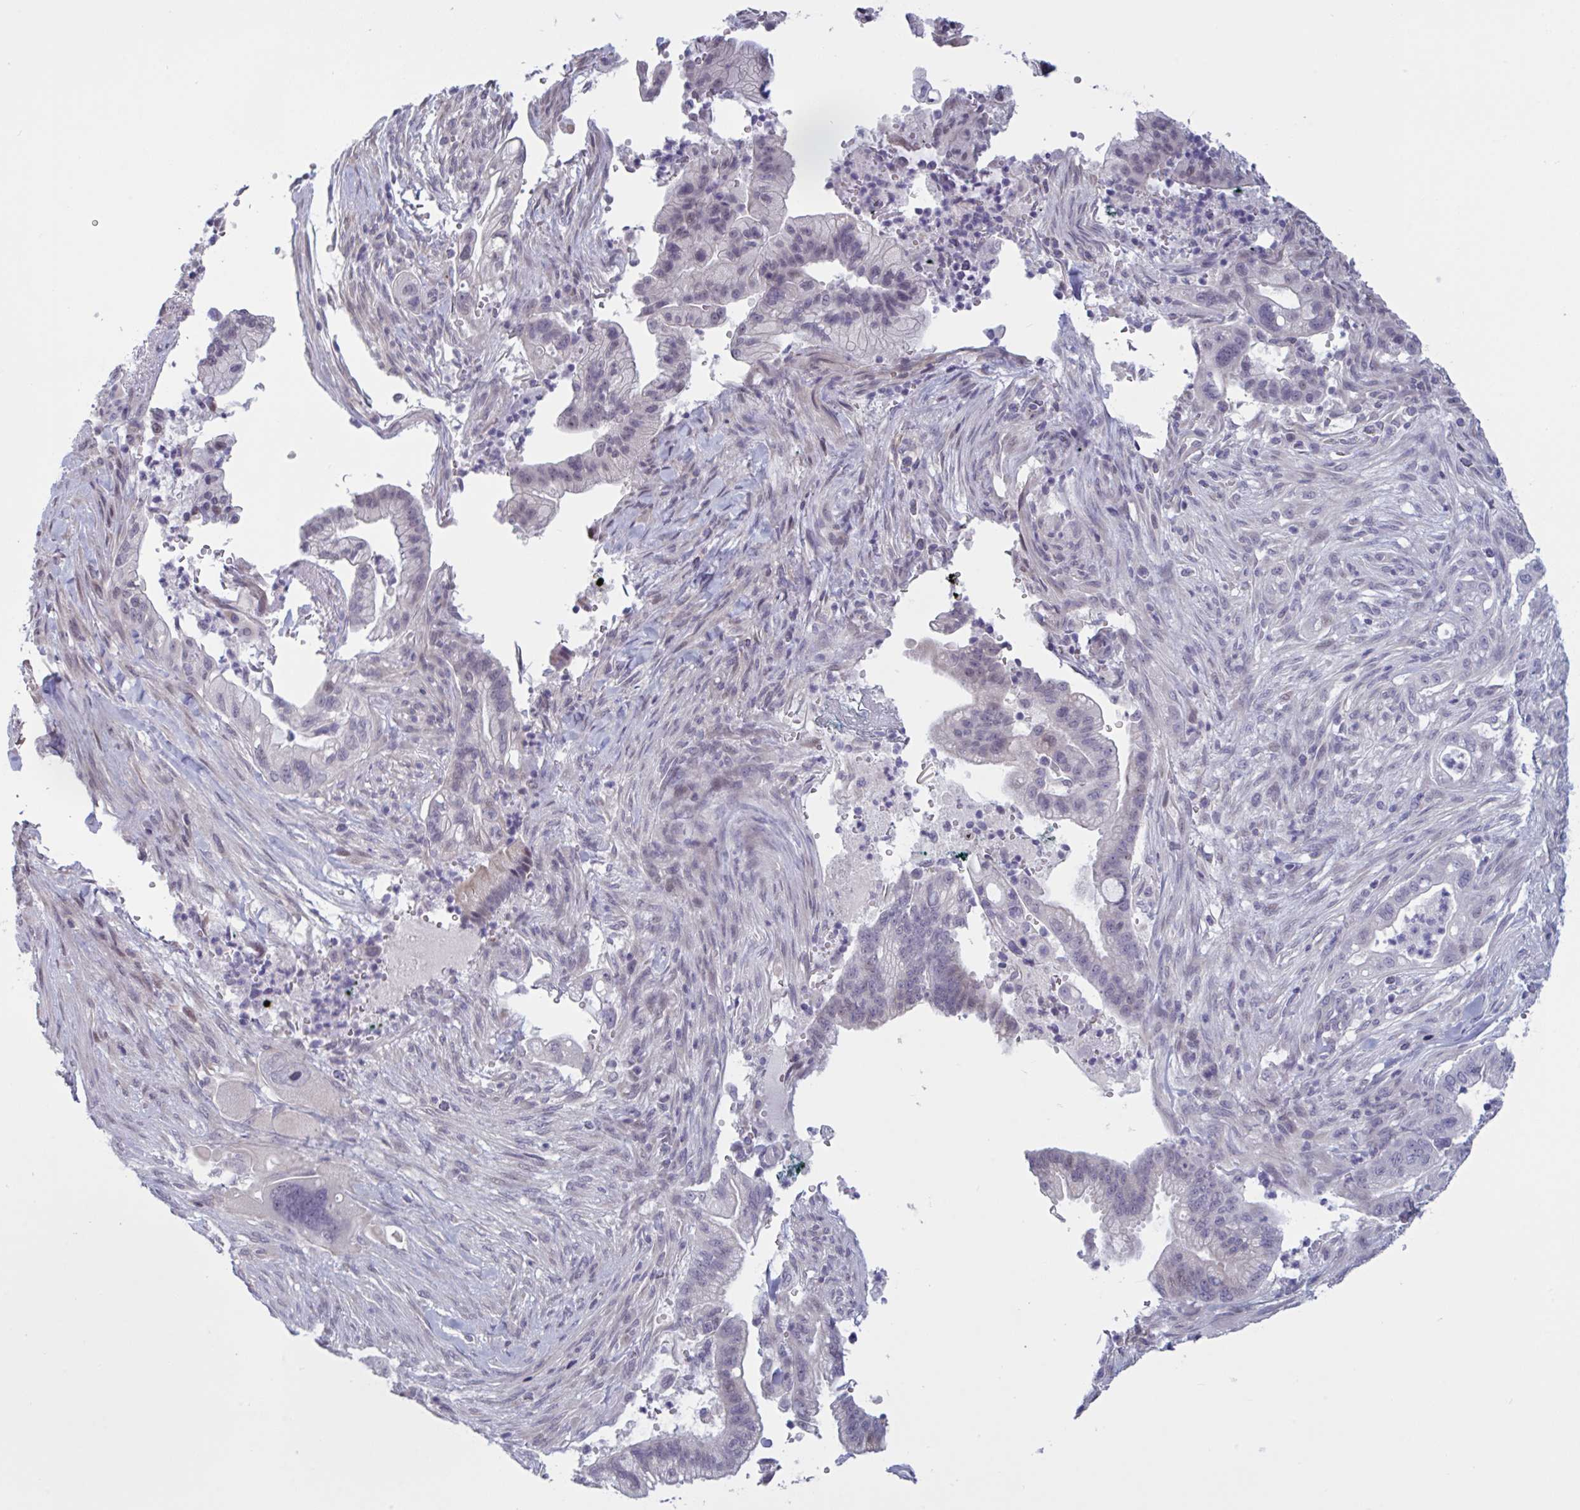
{"staining": {"intensity": "negative", "quantity": "none", "location": "none"}, "tissue": "pancreatic cancer", "cell_type": "Tumor cells", "image_type": "cancer", "snomed": [{"axis": "morphology", "description": "Adenocarcinoma, NOS"}, {"axis": "topography", "description": "Pancreas"}], "caption": "A micrograph of adenocarcinoma (pancreatic) stained for a protein exhibits no brown staining in tumor cells. (DAB immunohistochemistry visualized using brightfield microscopy, high magnification).", "gene": "TCEAL8", "patient": {"sex": "male", "age": 44}}